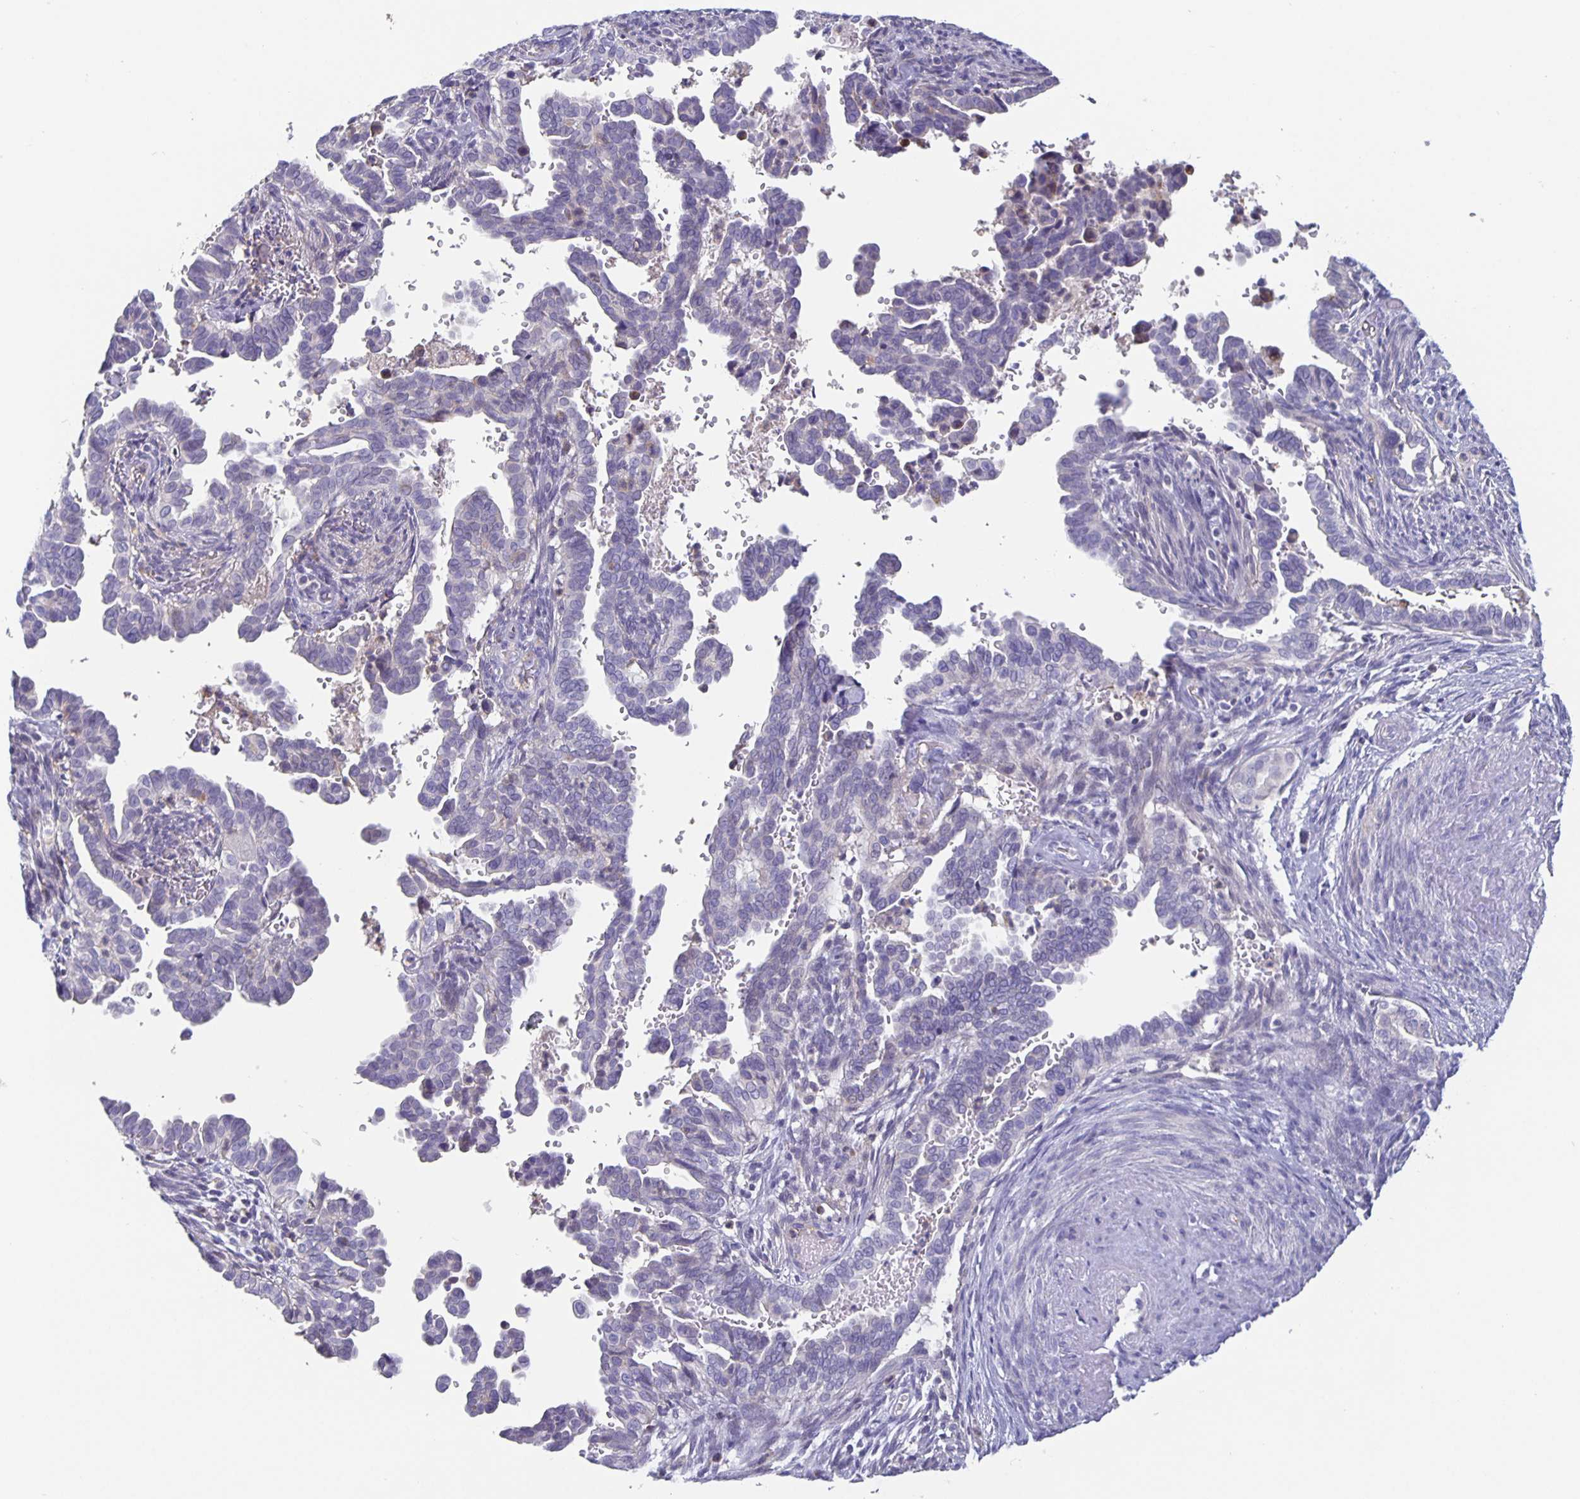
{"staining": {"intensity": "negative", "quantity": "none", "location": "none"}, "tissue": "cervical cancer", "cell_type": "Tumor cells", "image_type": "cancer", "snomed": [{"axis": "morphology", "description": "Adenocarcinoma, NOS"}, {"axis": "morphology", "description": "Adenocarcinoma, Low grade"}, {"axis": "topography", "description": "Cervix"}], "caption": "Immunohistochemistry (IHC) histopathology image of human cervical adenocarcinoma (low-grade) stained for a protein (brown), which displays no staining in tumor cells.", "gene": "GDF15", "patient": {"sex": "female", "age": 35}}